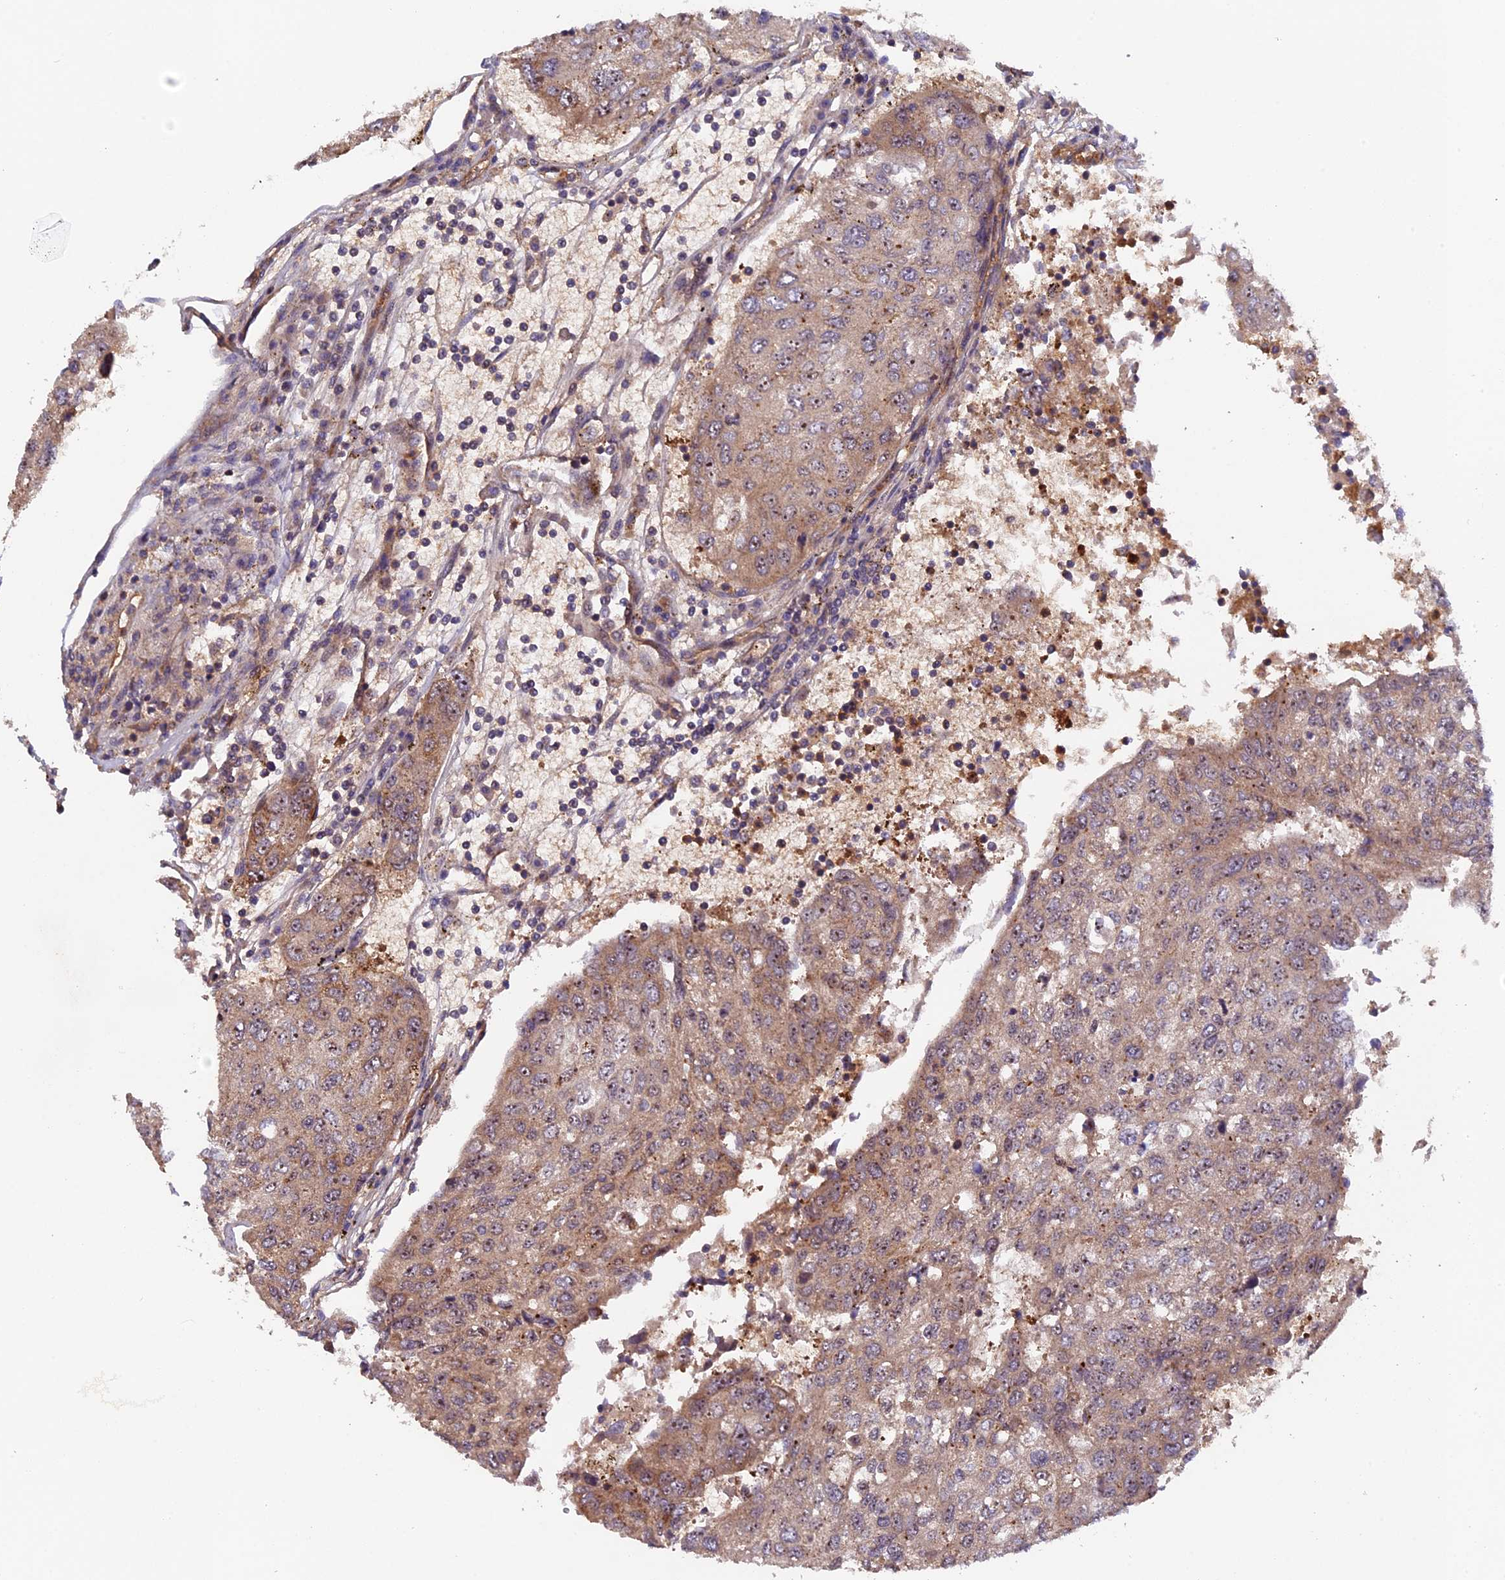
{"staining": {"intensity": "moderate", "quantity": ">75%", "location": "cytoplasmic/membranous,nuclear"}, "tissue": "urothelial cancer", "cell_type": "Tumor cells", "image_type": "cancer", "snomed": [{"axis": "morphology", "description": "Urothelial carcinoma, High grade"}, {"axis": "topography", "description": "Lymph node"}, {"axis": "topography", "description": "Urinary bladder"}], "caption": "Protein staining of urothelial cancer tissue demonstrates moderate cytoplasmic/membranous and nuclear expression in about >75% of tumor cells.", "gene": "FERMT1", "patient": {"sex": "male", "age": 51}}